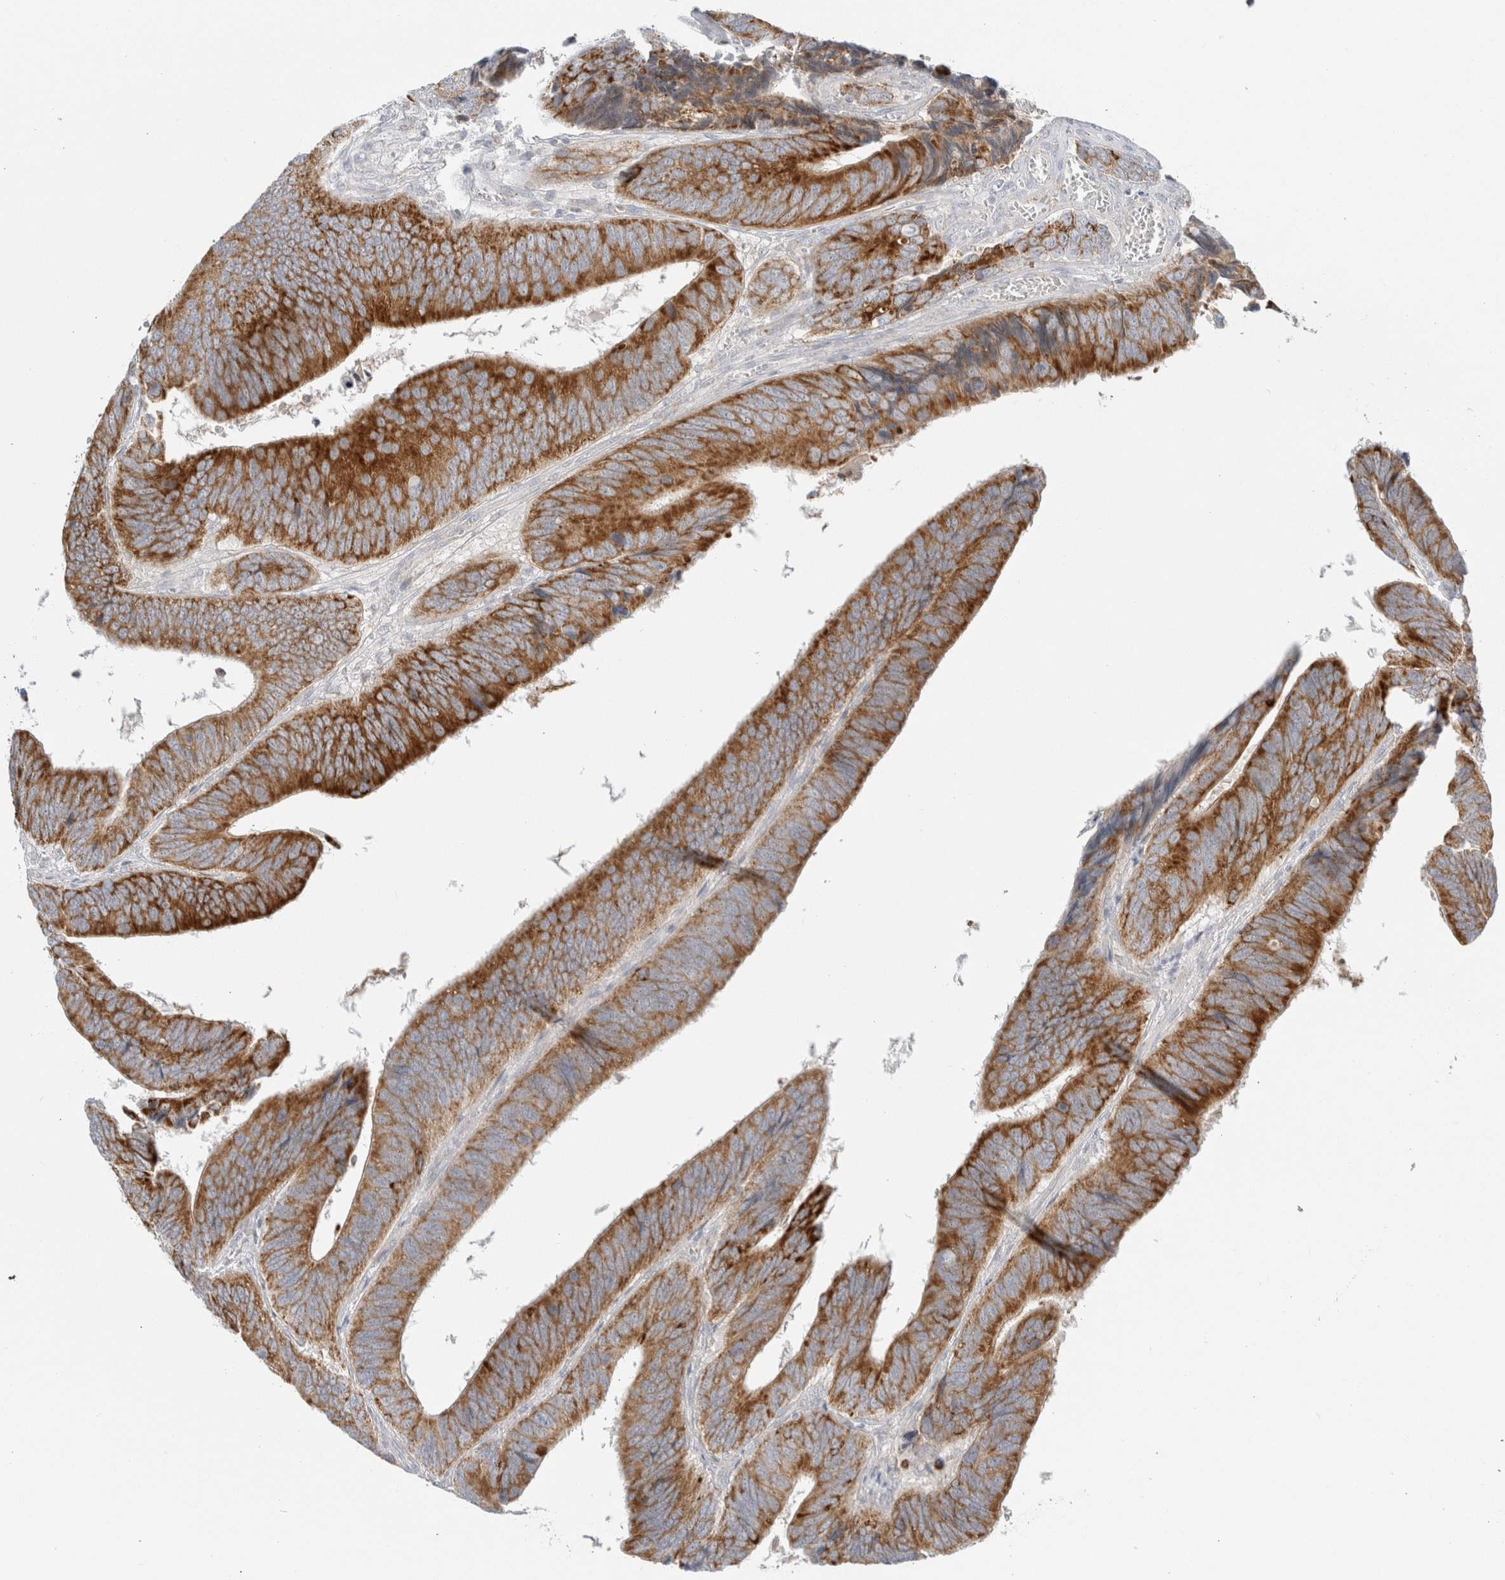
{"staining": {"intensity": "strong", "quantity": ">75%", "location": "cytoplasmic/membranous"}, "tissue": "colorectal cancer", "cell_type": "Tumor cells", "image_type": "cancer", "snomed": [{"axis": "morphology", "description": "Adenocarcinoma, NOS"}, {"axis": "topography", "description": "Colon"}], "caption": "Immunohistochemical staining of colorectal adenocarcinoma shows strong cytoplasmic/membranous protein positivity in about >75% of tumor cells. The protein of interest is stained brown, and the nuclei are stained in blue (DAB IHC with brightfield microscopy, high magnification).", "gene": "FAHD1", "patient": {"sex": "male", "age": 72}}